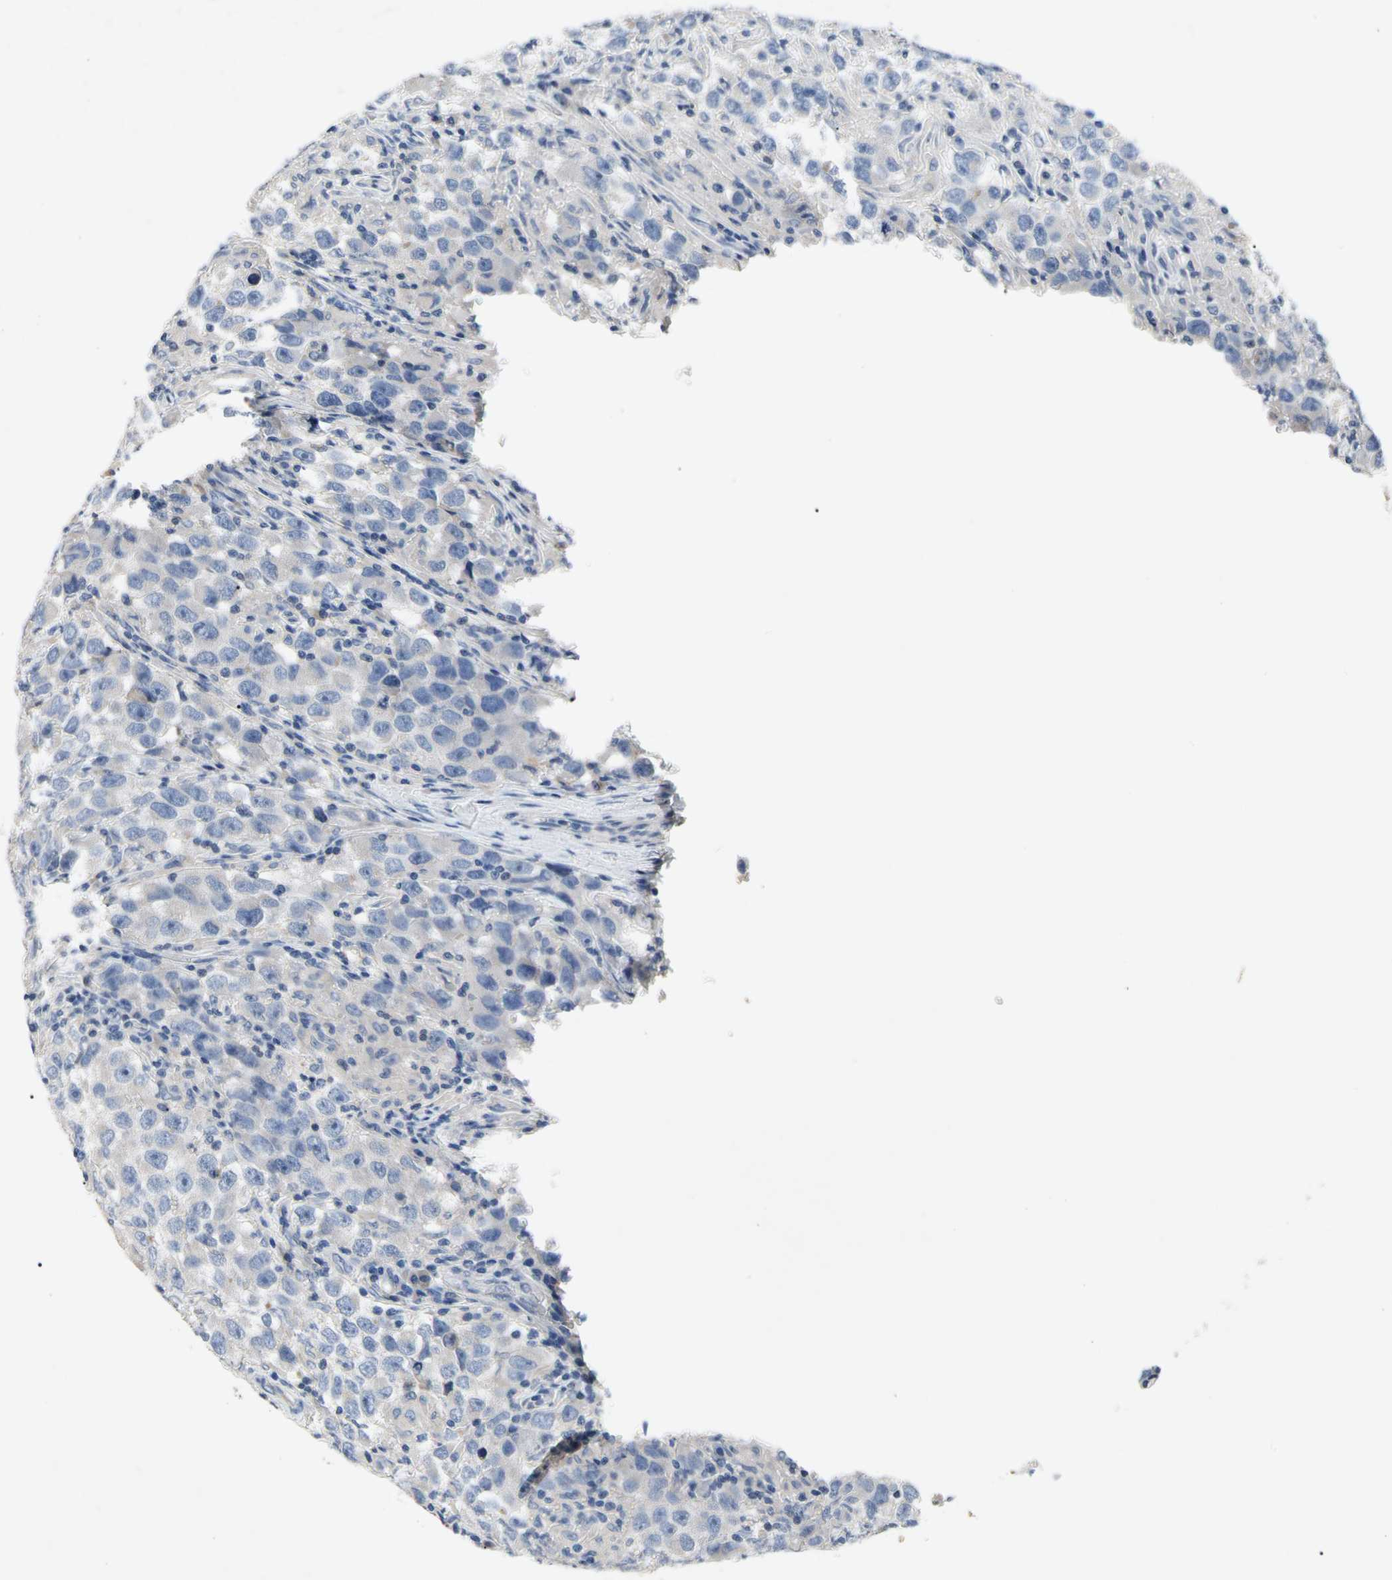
{"staining": {"intensity": "negative", "quantity": "none", "location": "none"}, "tissue": "testis cancer", "cell_type": "Tumor cells", "image_type": "cancer", "snomed": [{"axis": "morphology", "description": "Carcinoma, Embryonal, NOS"}, {"axis": "topography", "description": "Testis"}], "caption": "A photomicrograph of human testis cancer is negative for staining in tumor cells.", "gene": "GAS6", "patient": {"sex": "male", "age": 21}}